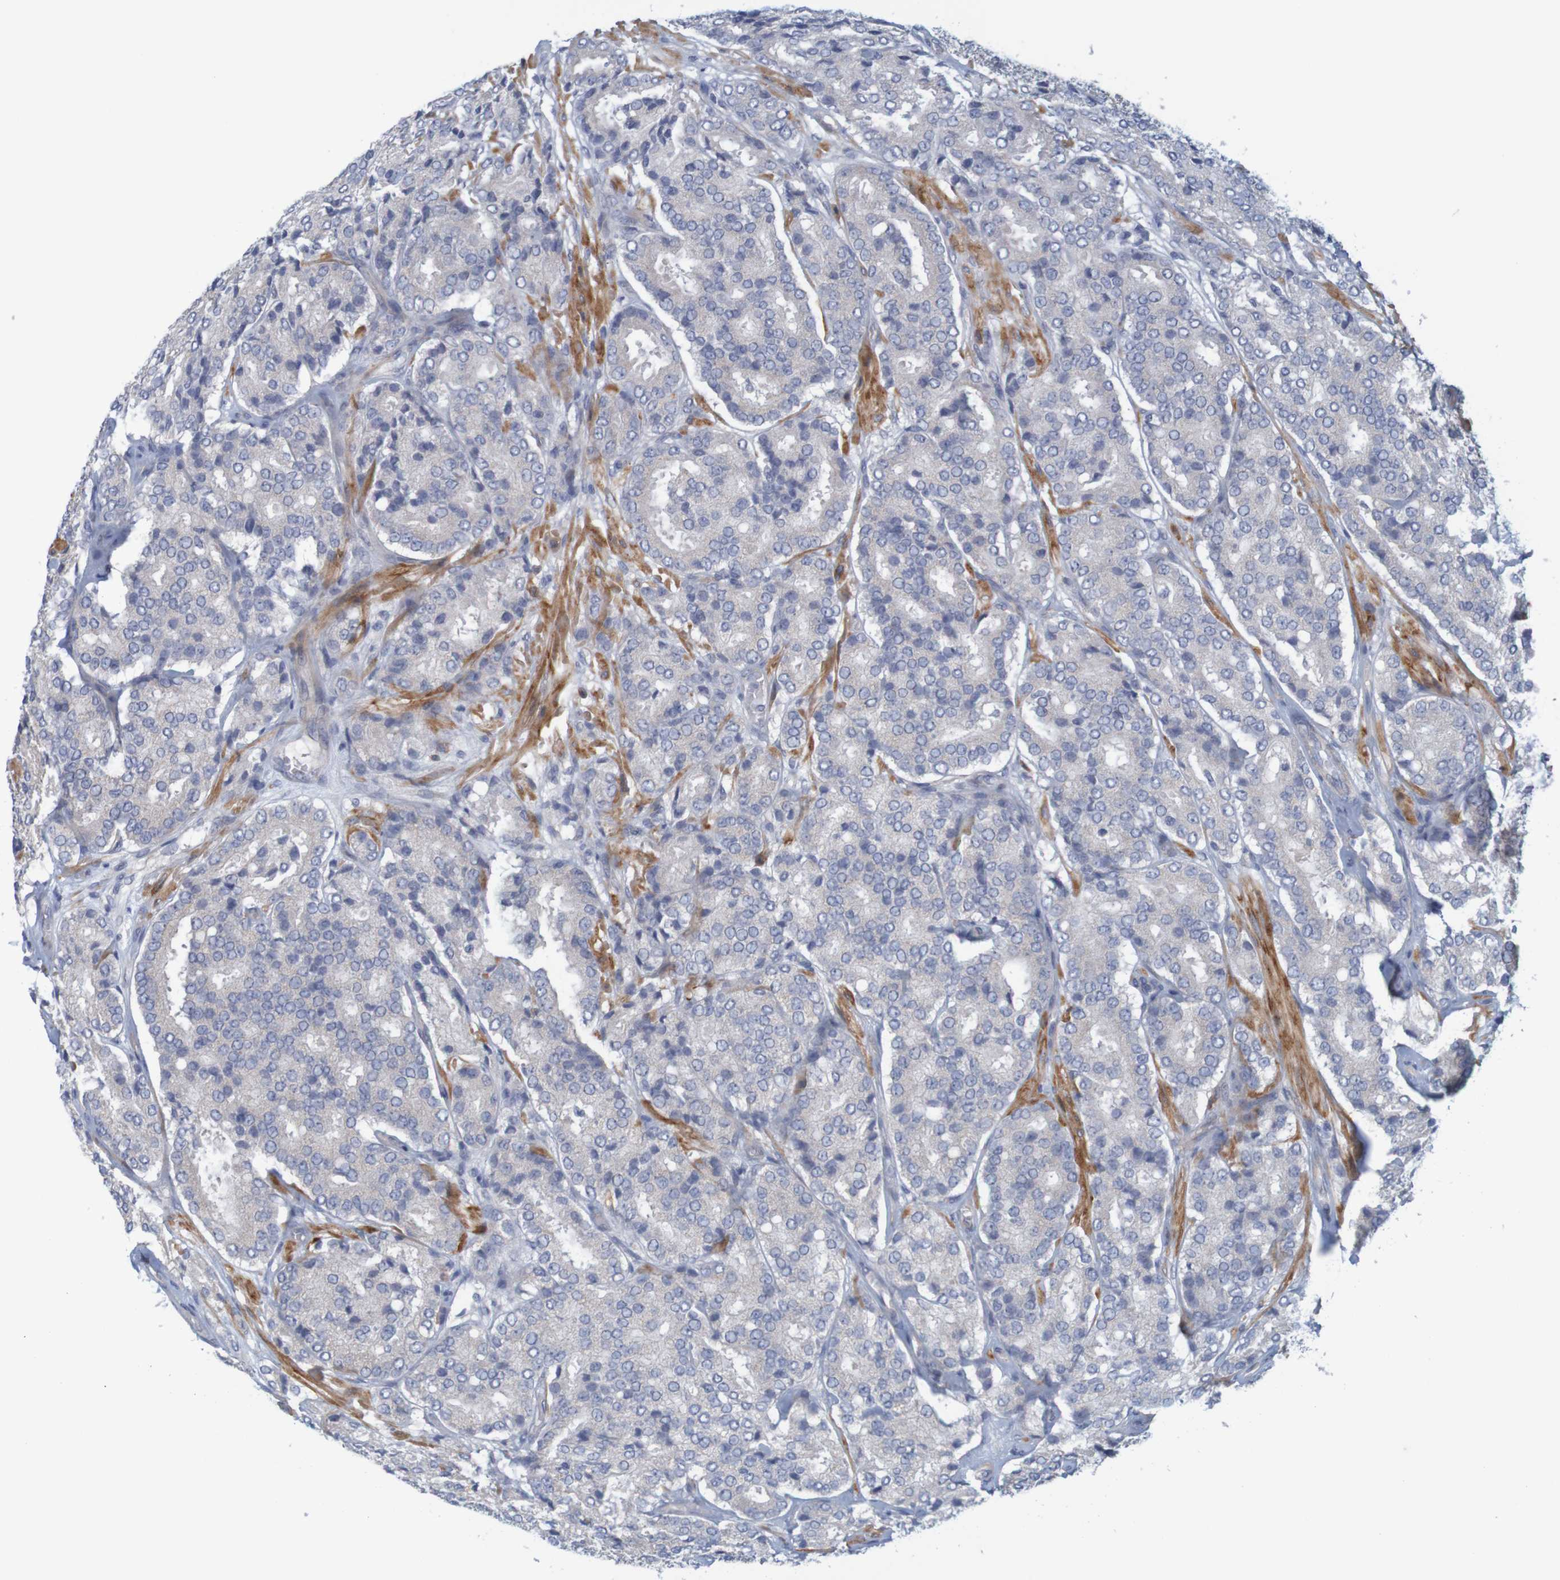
{"staining": {"intensity": "negative", "quantity": "none", "location": "none"}, "tissue": "prostate cancer", "cell_type": "Tumor cells", "image_type": "cancer", "snomed": [{"axis": "morphology", "description": "Adenocarcinoma, High grade"}, {"axis": "topography", "description": "Prostate"}], "caption": "Immunohistochemistry of human adenocarcinoma (high-grade) (prostate) displays no expression in tumor cells.", "gene": "KRT23", "patient": {"sex": "male", "age": 65}}